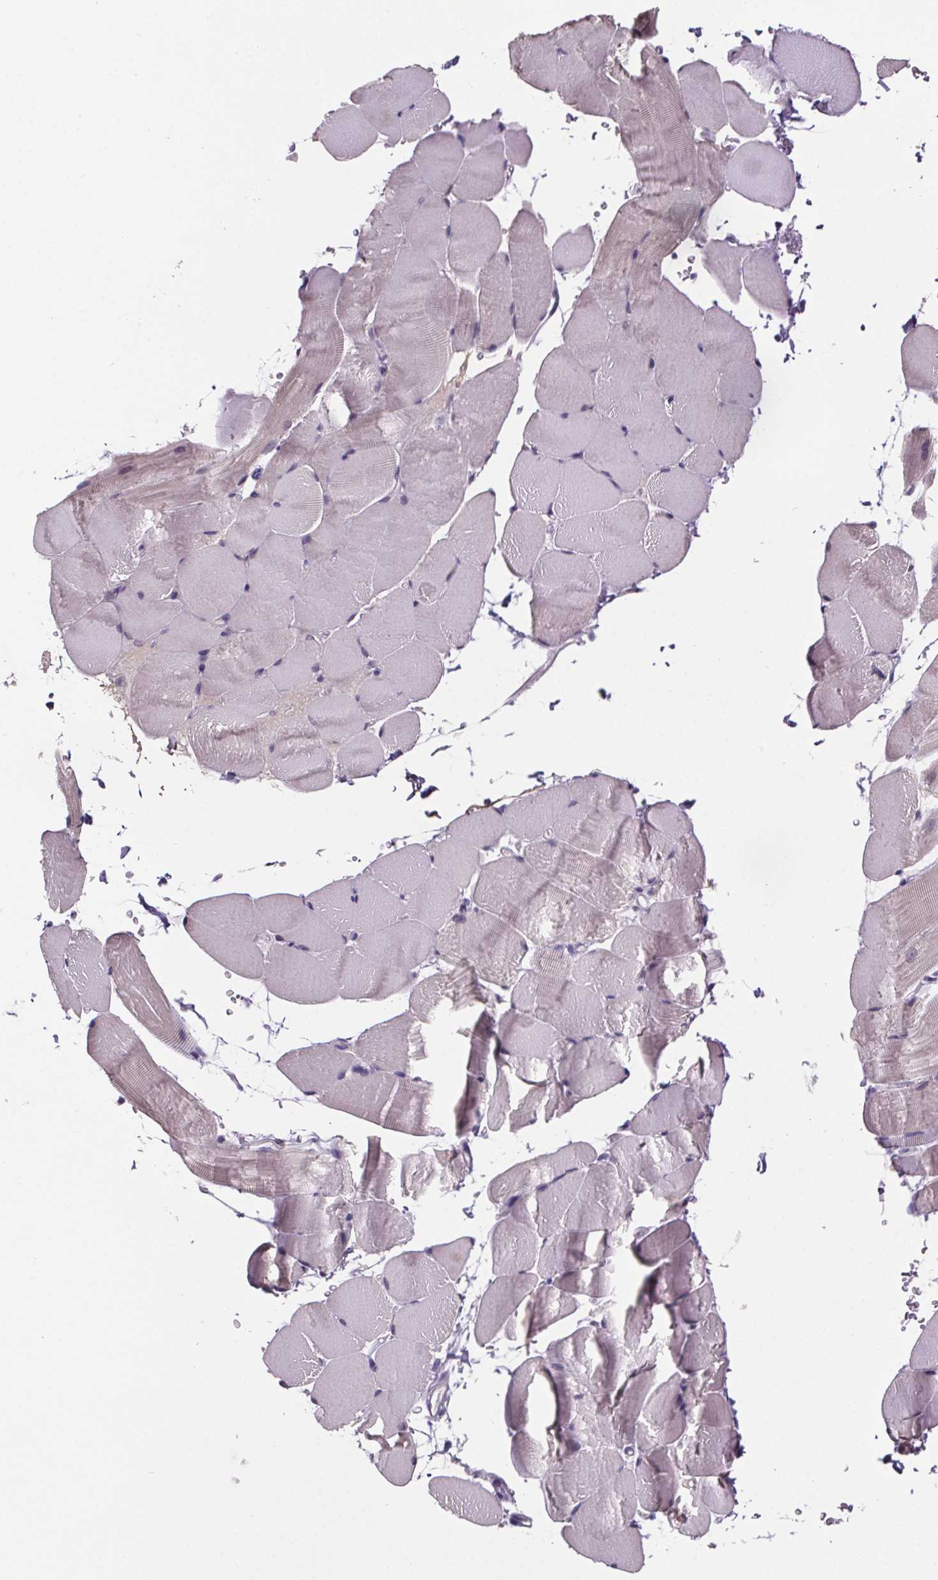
{"staining": {"intensity": "negative", "quantity": "none", "location": "none"}, "tissue": "skeletal muscle", "cell_type": "Myocytes", "image_type": "normal", "snomed": [{"axis": "morphology", "description": "Normal tissue, NOS"}, {"axis": "topography", "description": "Skeletal muscle"}], "caption": "This is an IHC image of benign human skeletal muscle. There is no expression in myocytes.", "gene": "CUBN", "patient": {"sex": "female", "age": 37}}